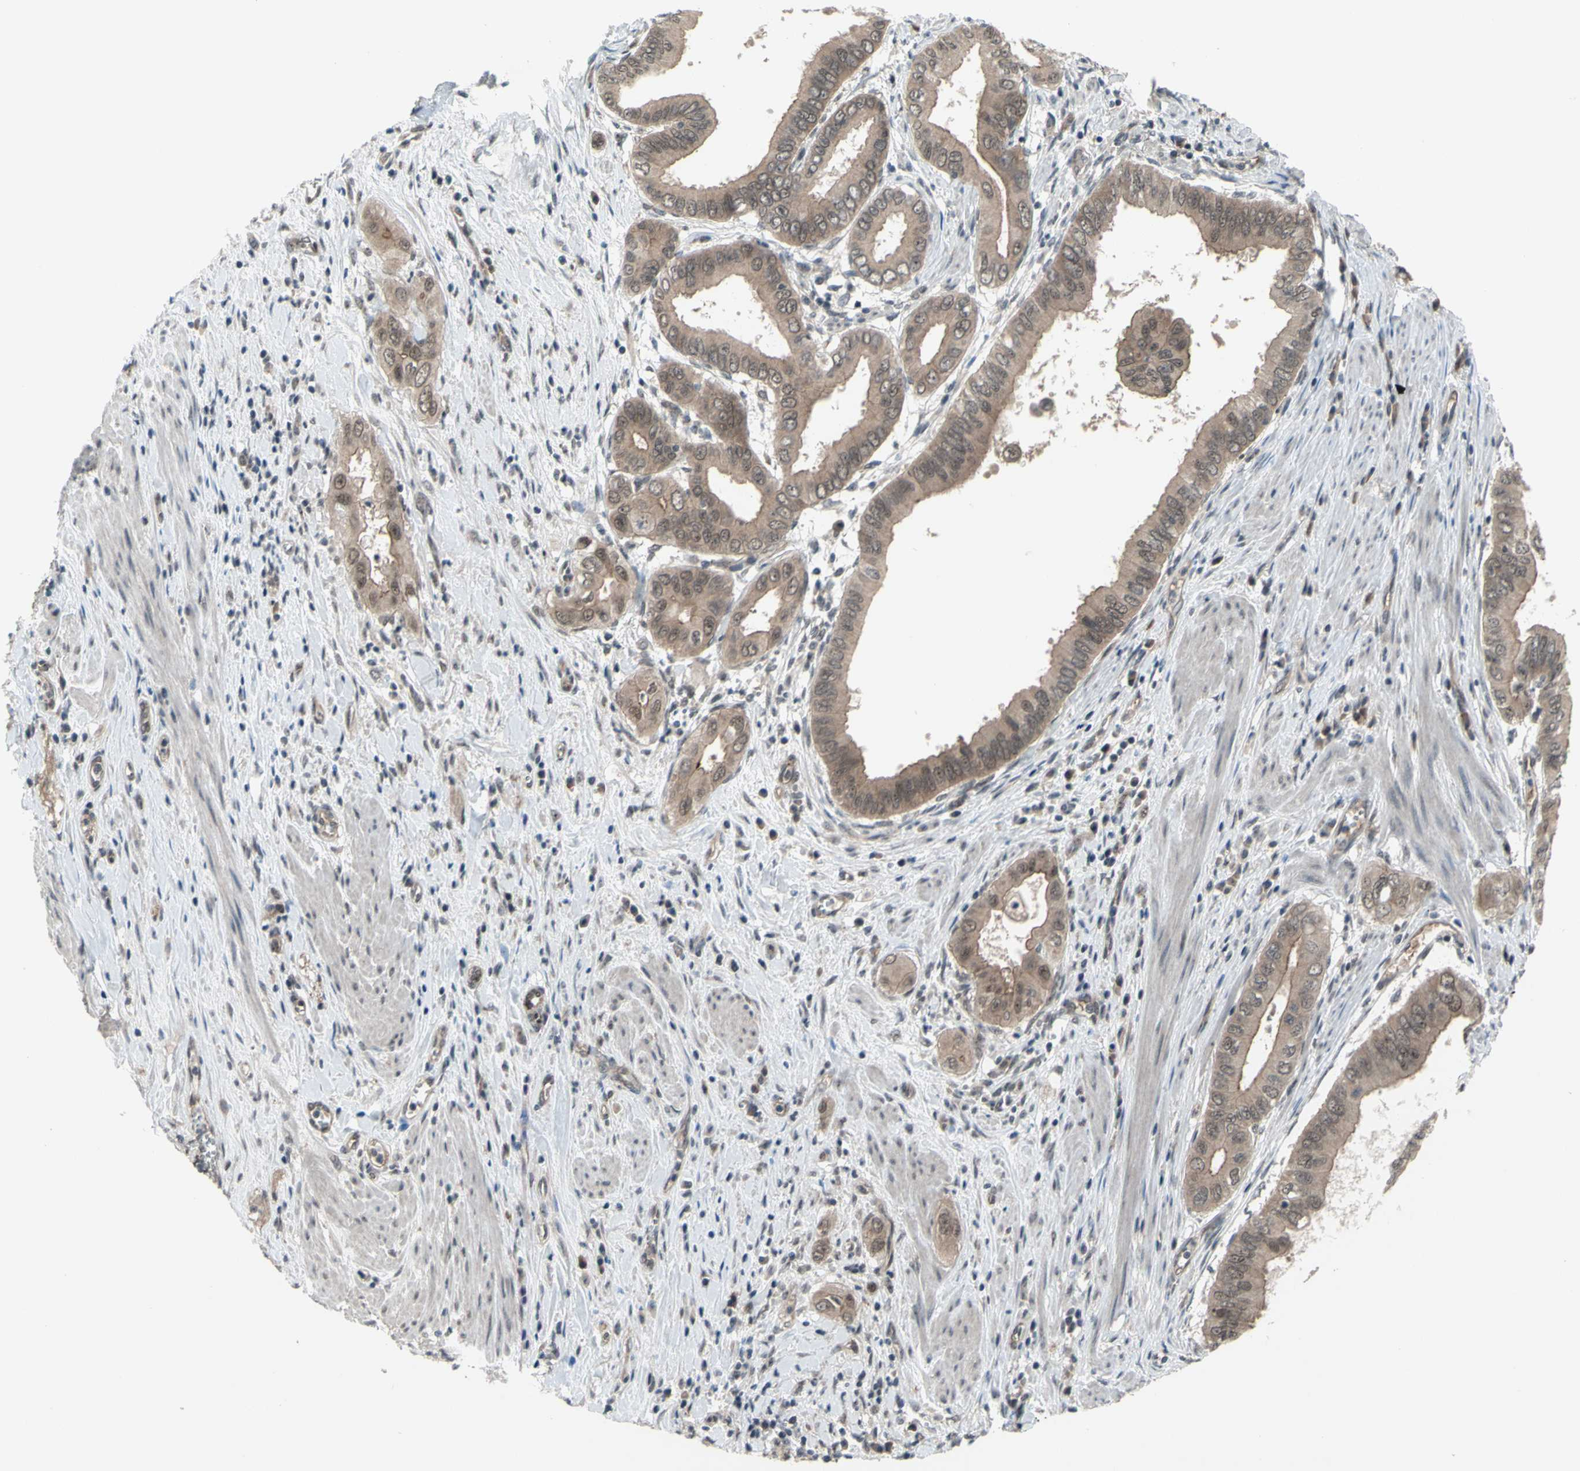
{"staining": {"intensity": "weak", "quantity": ">75%", "location": "cytoplasmic/membranous"}, "tissue": "pancreatic cancer", "cell_type": "Tumor cells", "image_type": "cancer", "snomed": [{"axis": "morphology", "description": "Normal tissue, NOS"}, {"axis": "topography", "description": "Lymph node"}], "caption": "Tumor cells exhibit low levels of weak cytoplasmic/membranous positivity in about >75% of cells in pancreatic cancer.", "gene": "TRDMT1", "patient": {"sex": "male", "age": 50}}